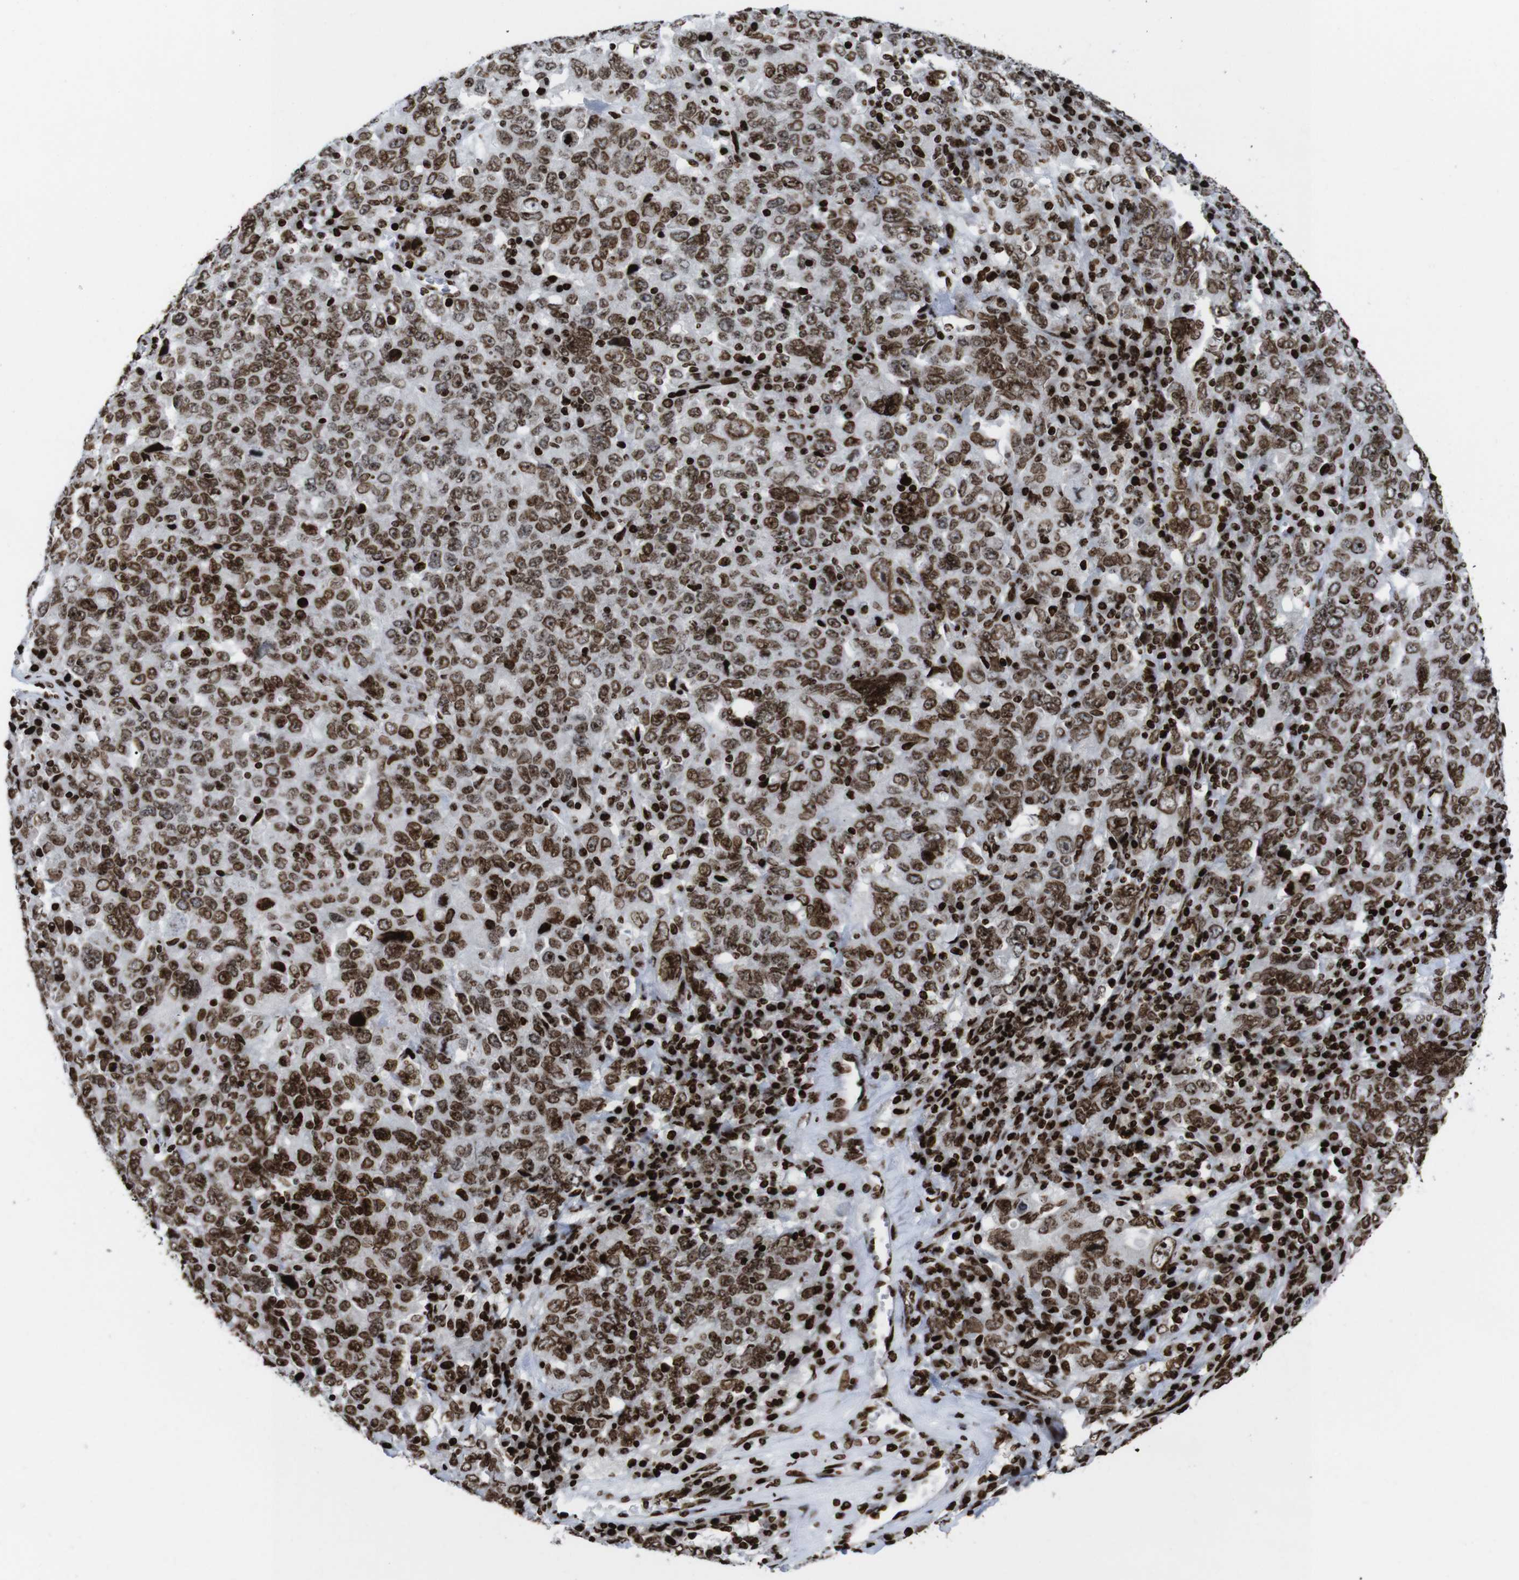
{"staining": {"intensity": "strong", "quantity": ">75%", "location": "cytoplasmic/membranous,nuclear"}, "tissue": "ovarian cancer", "cell_type": "Tumor cells", "image_type": "cancer", "snomed": [{"axis": "morphology", "description": "Carcinoma, endometroid"}, {"axis": "topography", "description": "Ovary"}], "caption": "The micrograph shows a brown stain indicating the presence of a protein in the cytoplasmic/membranous and nuclear of tumor cells in ovarian endometroid carcinoma. The staining is performed using DAB (3,3'-diaminobenzidine) brown chromogen to label protein expression. The nuclei are counter-stained blue using hematoxylin.", "gene": "H1-4", "patient": {"sex": "female", "age": 62}}